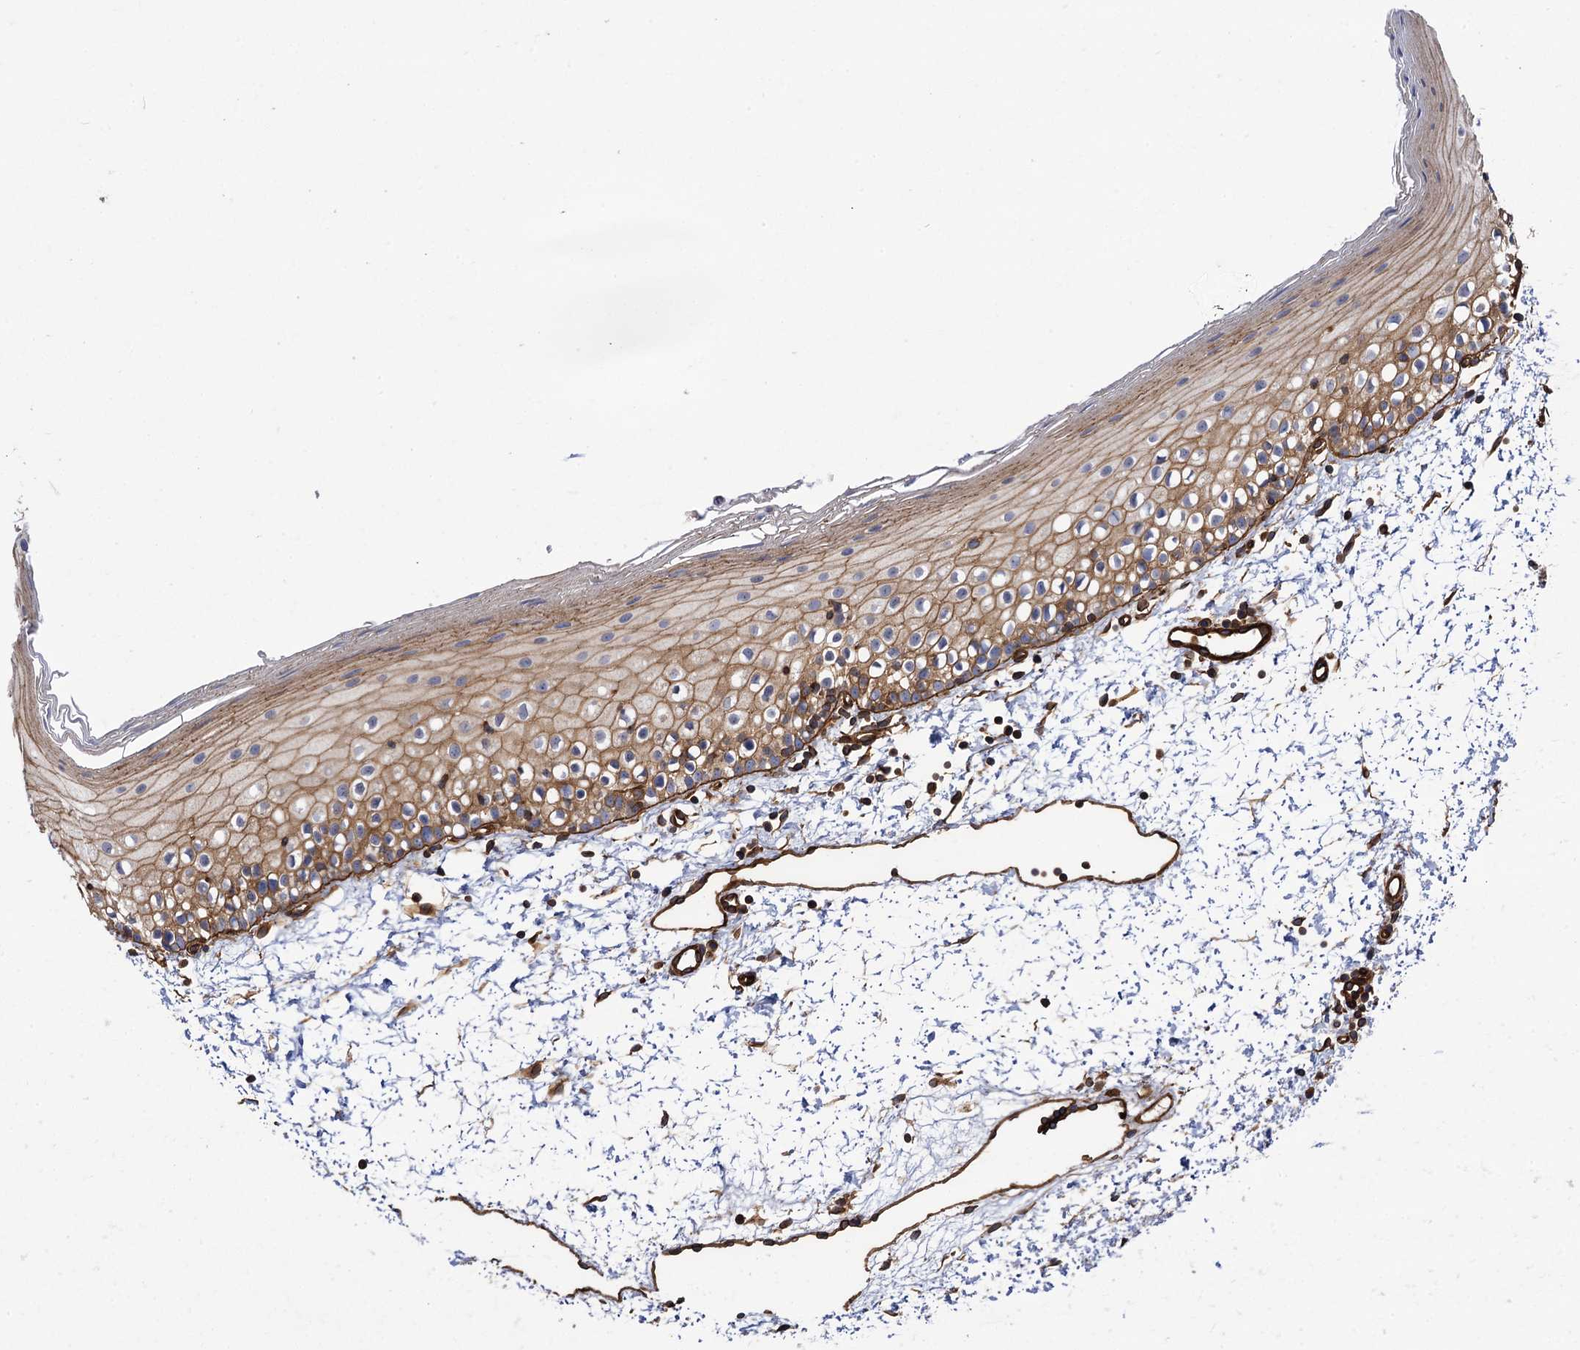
{"staining": {"intensity": "weak", "quantity": ">75%", "location": "cytoplasmic/membranous"}, "tissue": "oral mucosa", "cell_type": "Squamous epithelial cells", "image_type": "normal", "snomed": [{"axis": "morphology", "description": "Normal tissue, NOS"}, {"axis": "topography", "description": "Oral tissue"}], "caption": "The immunohistochemical stain labels weak cytoplasmic/membranous positivity in squamous epithelial cells of unremarkable oral mucosa.", "gene": "CIP2A", "patient": {"sex": "male", "age": 28}}